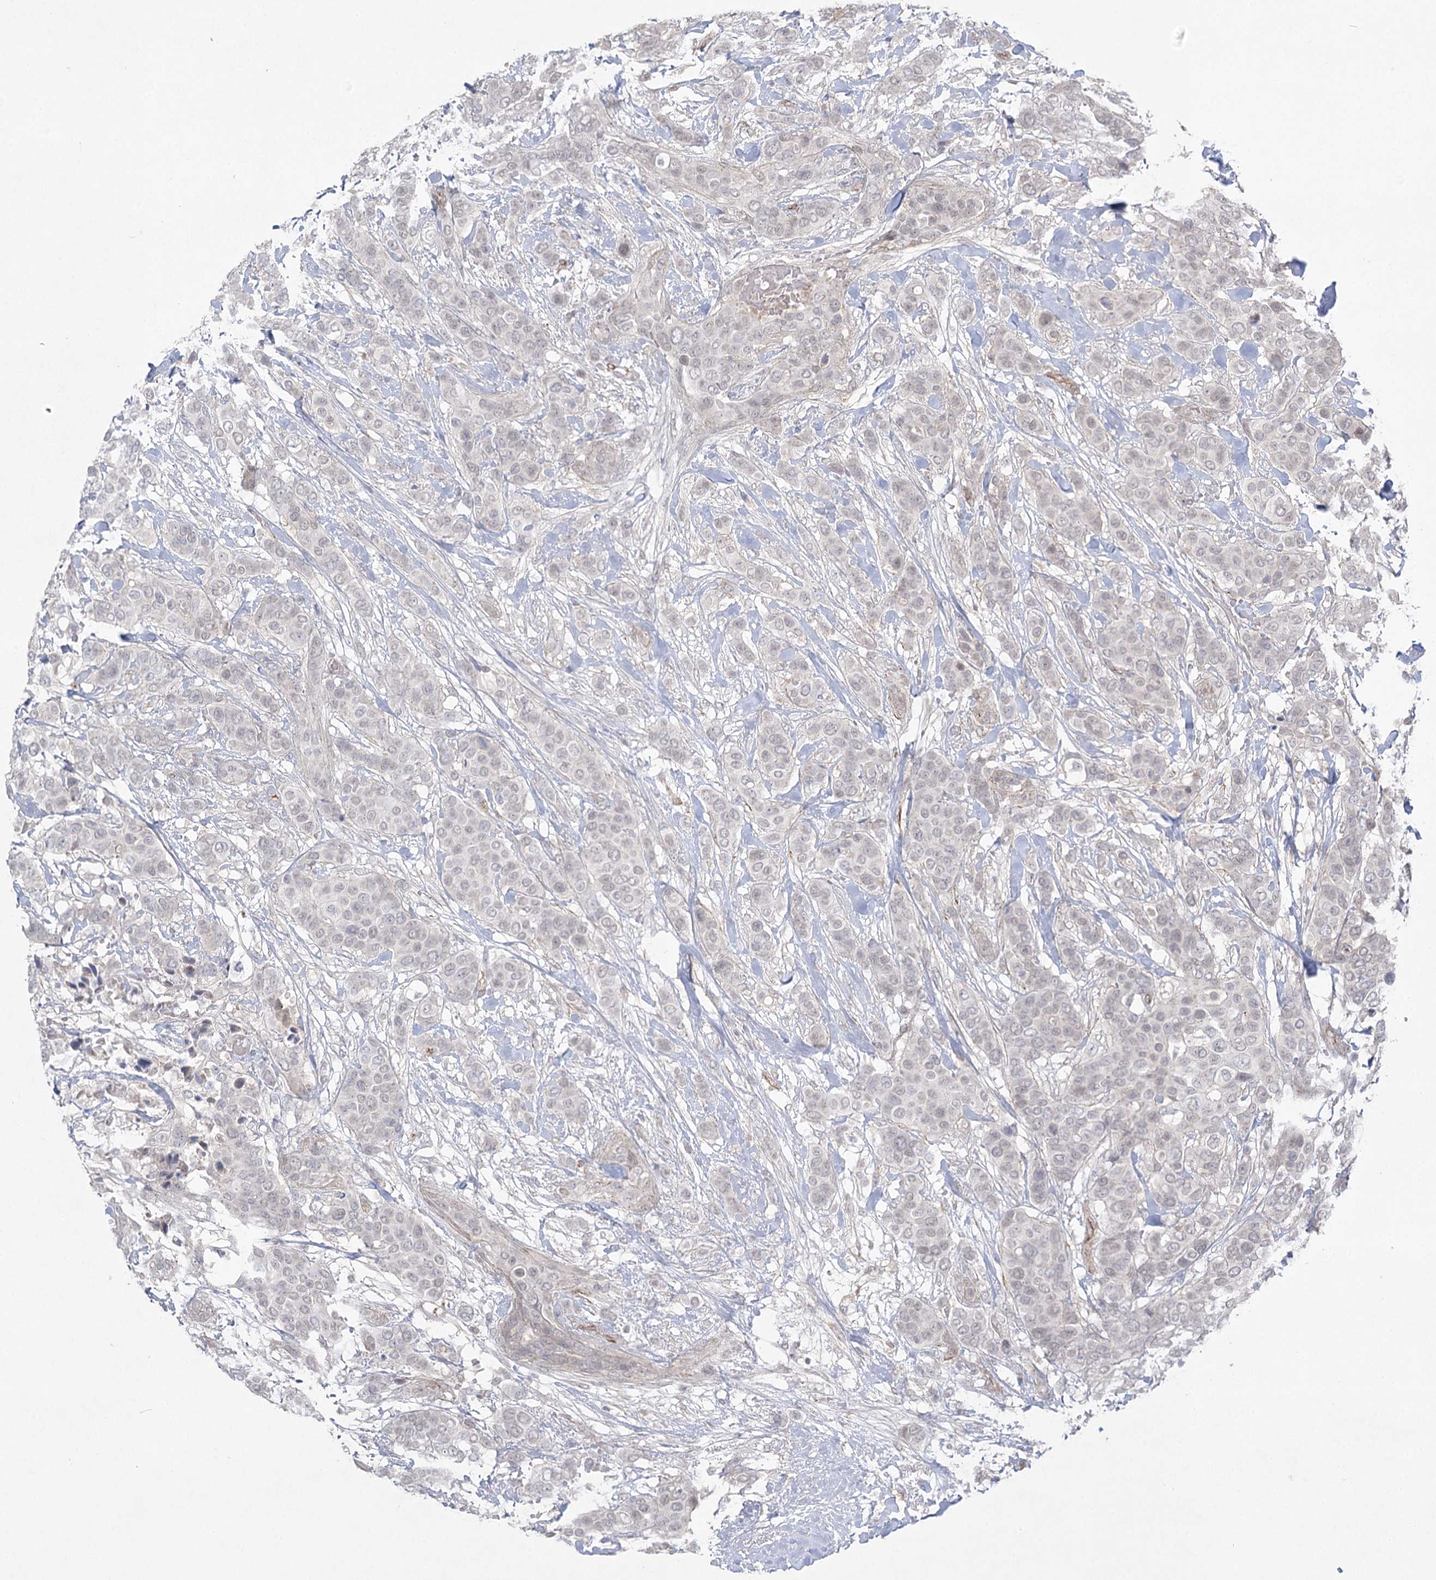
{"staining": {"intensity": "weak", "quantity": "25%-75%", "location": "nuclear"}, "tissue": "breast cancer", "cell_type": "Tumor cells", "image_type": "cancer", "snomed": [{"axis": "morphology", "description": "Lobular carcinoma"}, {"axis": "topography", "description": "Breast"}], "caption": "DAB (3,3'-diaminobenzidine) immunohistochemical staining of breast cancer (lobular carcinoma) displays weak nuclear protein positivity in about 25%-75% of tumor cells.", "gene": "AMTN", "patient": {"sex": "female", "age": 51}}